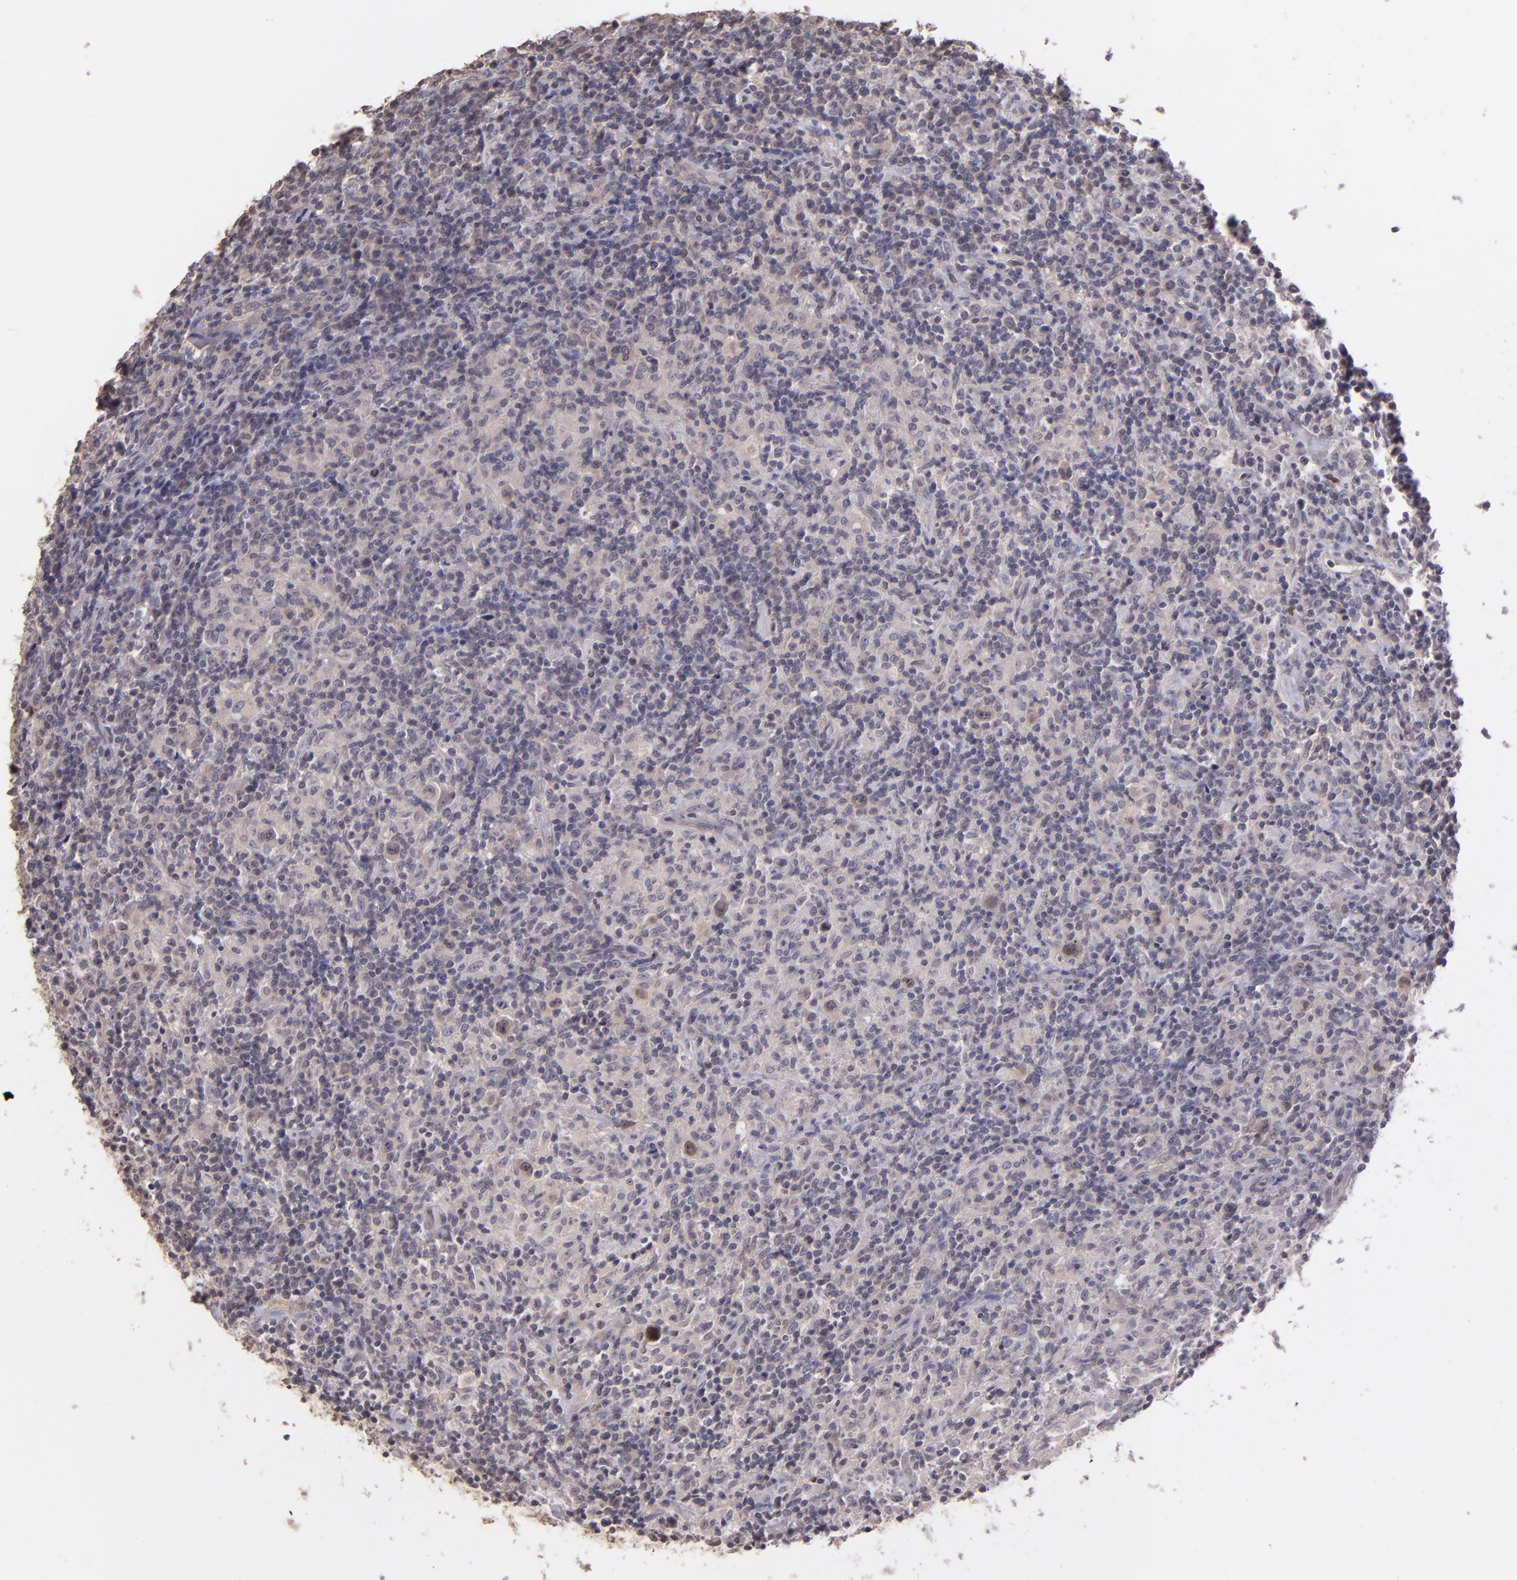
{"staining": {"intensity": "weak", "quantity": "<25%", "location": "cytoplasmic/membranous"}, "tissue": "lymphoma", "cell_type": "Tumor cells", "image_type": "cancer", "snomed": [{"axis": "morphology", "description": "Hodgkin's disease, NOS"}, {"axis": "topography", "description": "Lymph node"}], "caption": "The photomicrograph exhibits no staining of tumor cells in Hodgkin's disease.", "gene": "NUP62CL", "patient": {"sex": "male", "age": 65}}